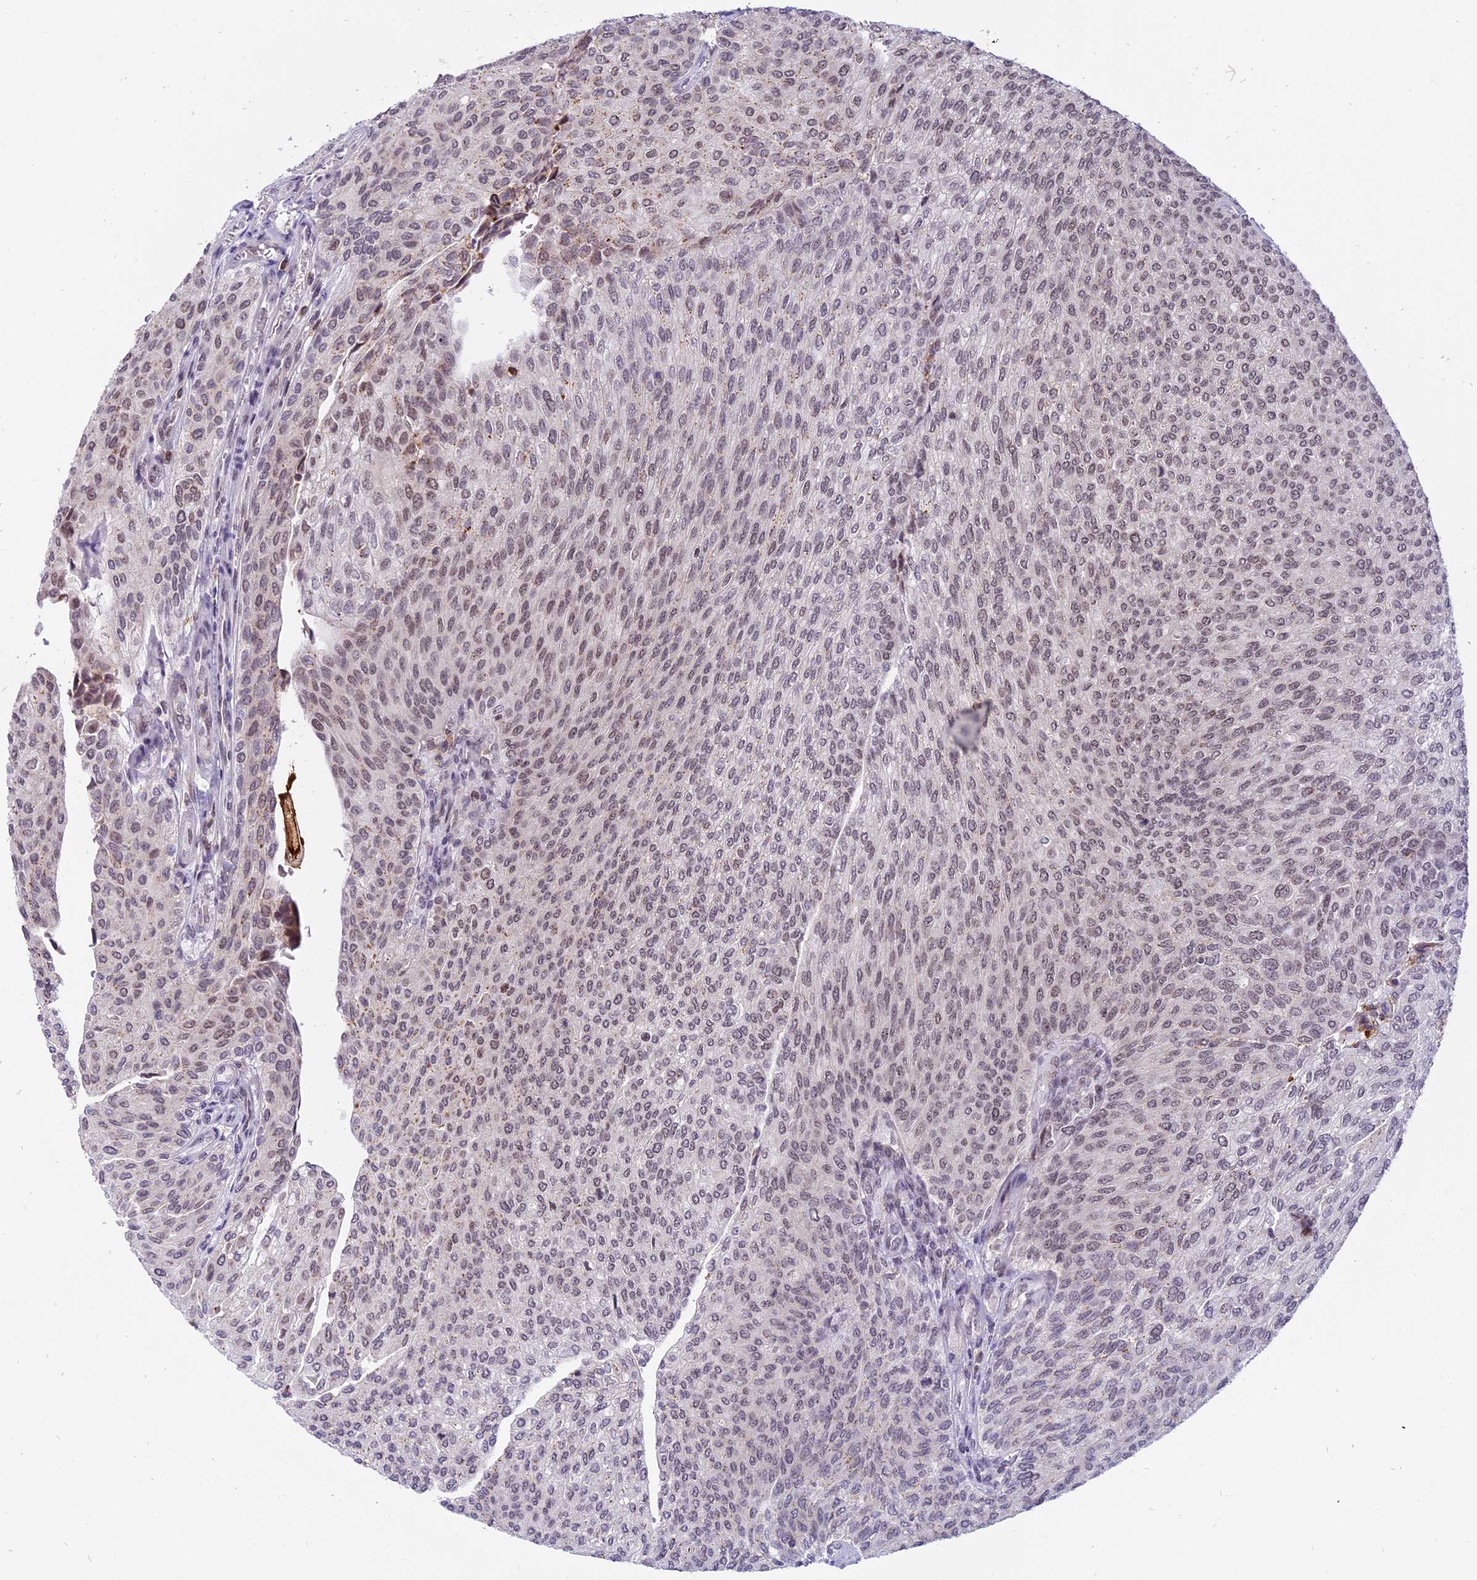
{"staining": {"intensity": "moderate", "quantity": "25%-75%", "location": "nuclear"}, "tissue": "urothelial cancer", "cell_type": "Tumor cells", "image_type": "cancer", "snomed": [{"axis": "morphology", "description": "Urothelial carcinoma, High grade"}, {"axis": "topography", "description": "Urinary bladder"}], "caption": "The micrograph displays a brown stain indicating the presence of a protein in the nuclear of tumor cells in high-grade urothelial carcinoma.", "gene": "TADA3", "patient": {"sex": "female", "age": 79}}